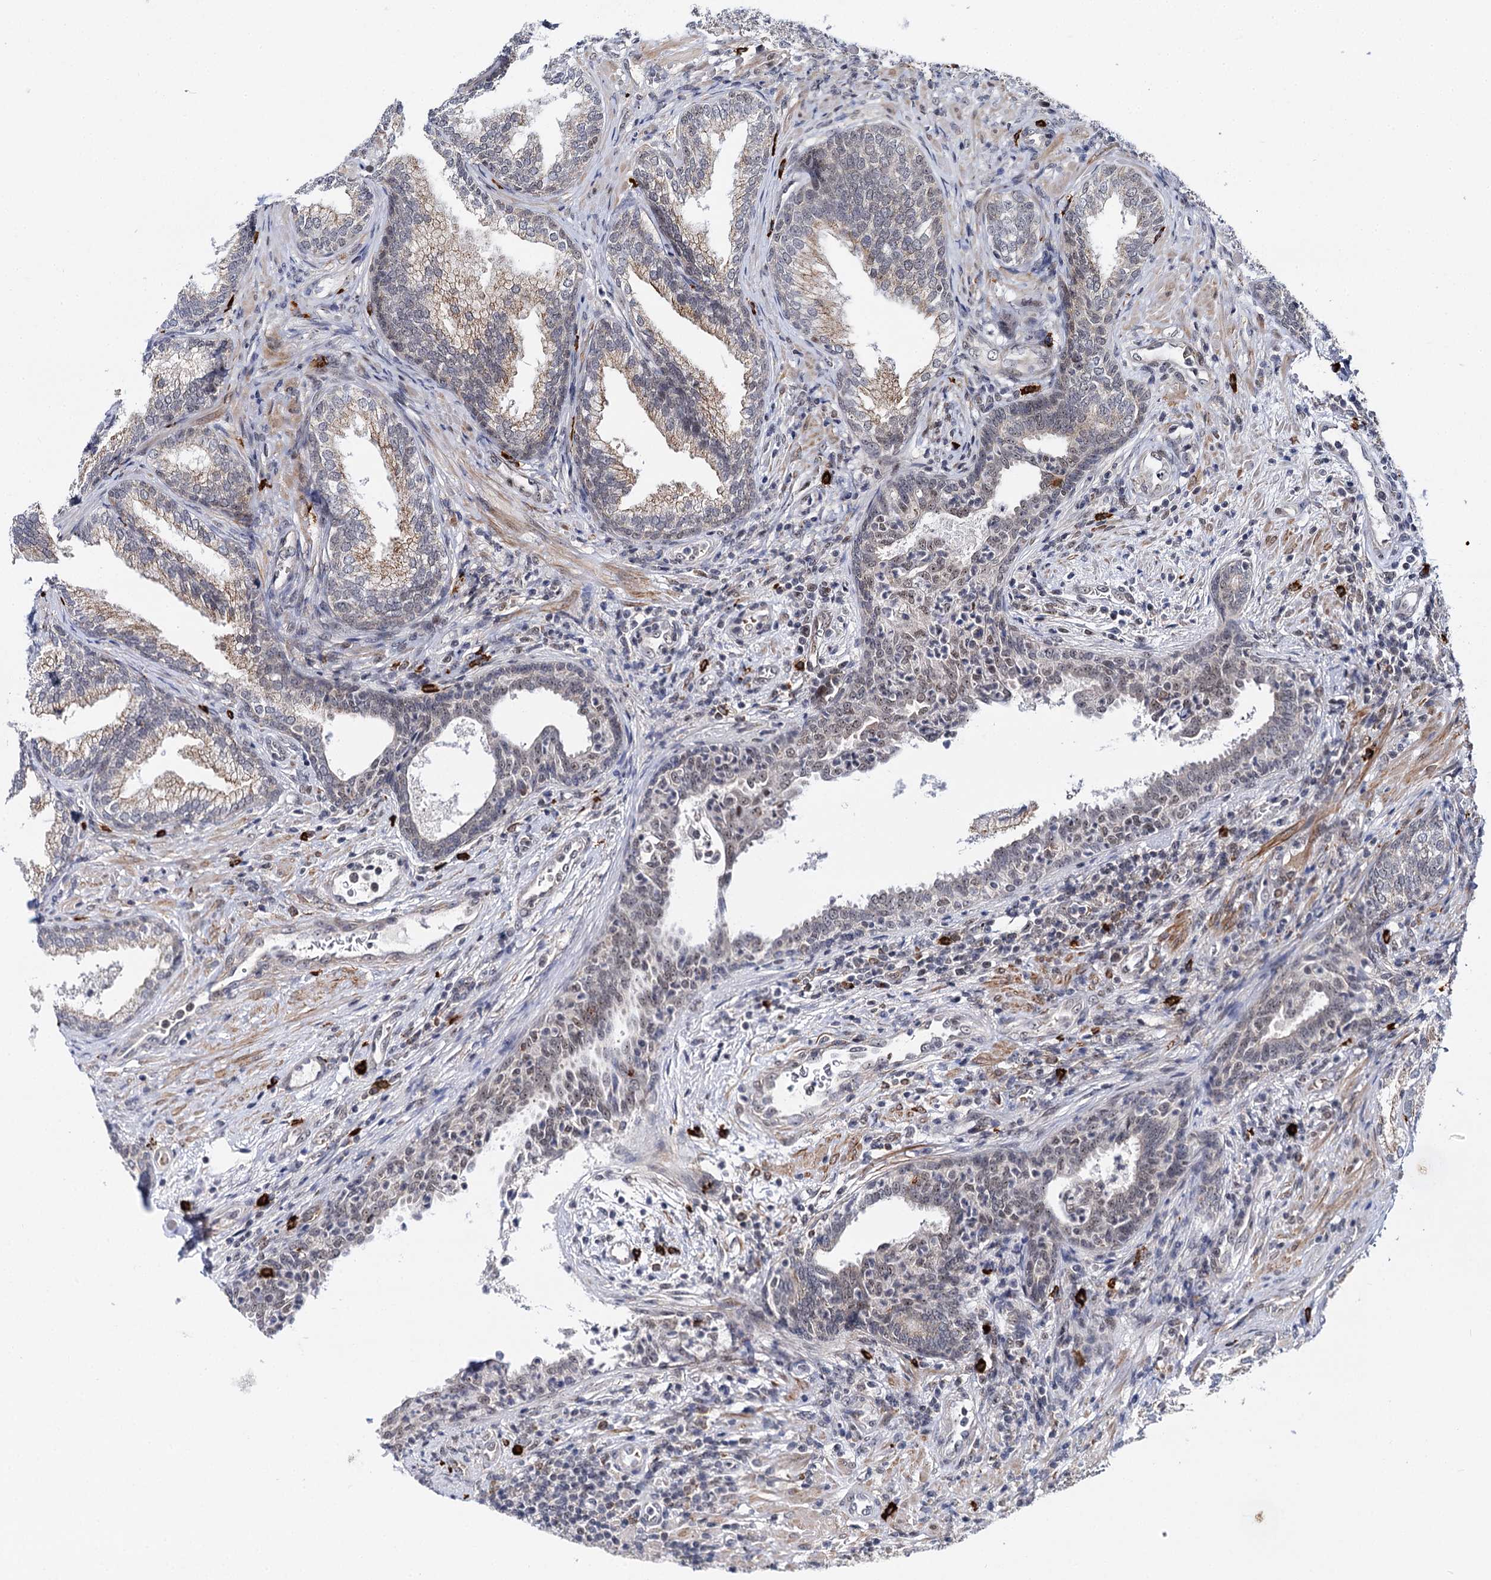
{"staining": {"intensity": "weak", "quantity": "<25%", "location": "cytoplasmic/membranous,nuclear"}, "tissue": "prostate", "cell_type": "Glandular cells", "image_type": "normal", "snomed": [{"axis": "morphology", "description": "Normal tissue, NOS"}, {"axis": "topography", "description": "Prostate"}], "caption": "Prostate stained for a protein using IHC reveals no staining glandular cells.", "gene": "BUD13", "patient": {"sex": "male", "age": 76}}